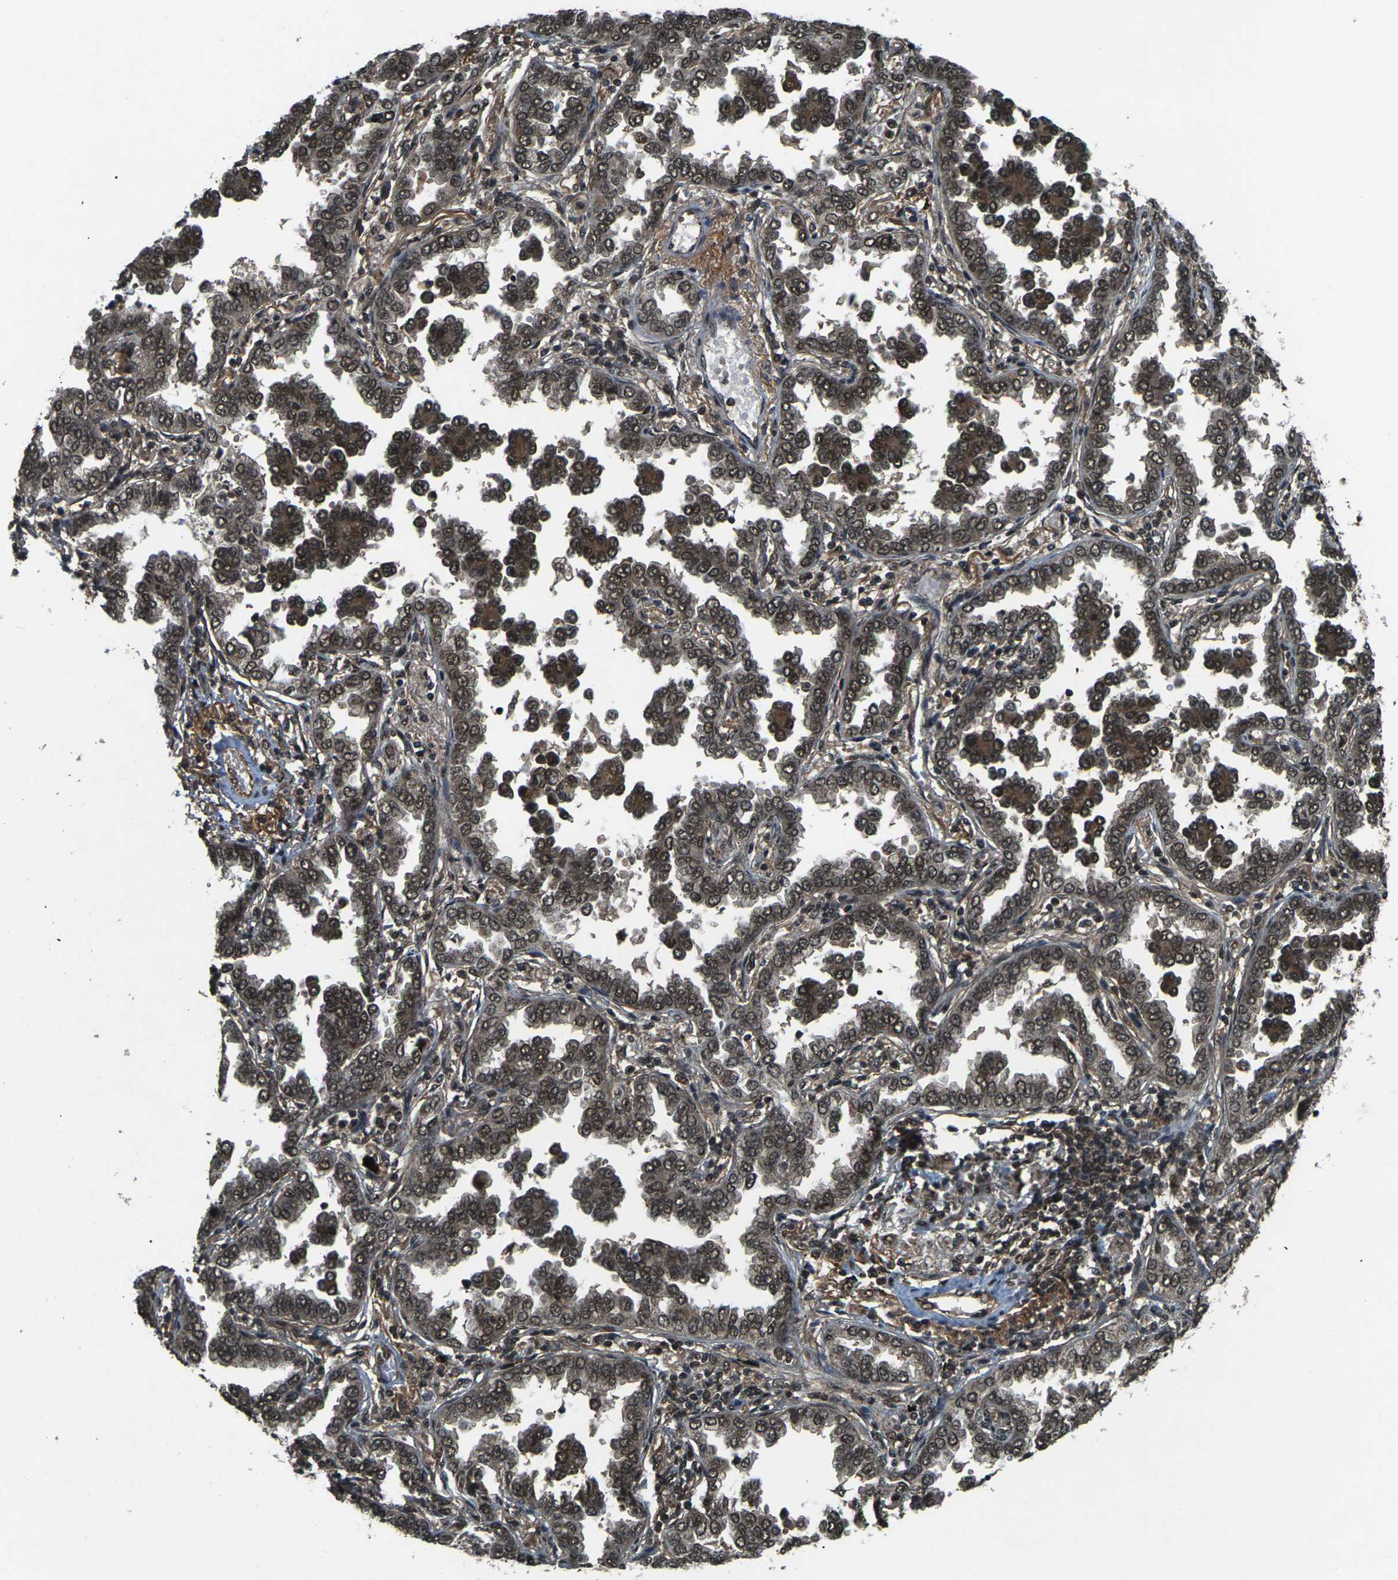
{"staining": {"intensity": "moderate", "quantity": ">75%", "location": "cytoplasmic/membranous,nuclear"}, "tissue": "lung cancer", "cell_type": "Tumor cells", "image_type": "cancer", "snomed": [{"axis": "morphology", "description": "Normal tissue, NOS"}, {"axis": "morphology", "description": "Adenocarcinoma, NOS"}, {"axis": "topography", "description": "Lung"}], "caption": "The image reveals immunohistochemical staining of adenocarcinoma (lung). There is moderate cytoplasmic/membranous and nuclear positivity is identified in approximately >75% of tumor cells.", "gene": "NR4A2", "patient": {"sex": "male", "age": 59}}